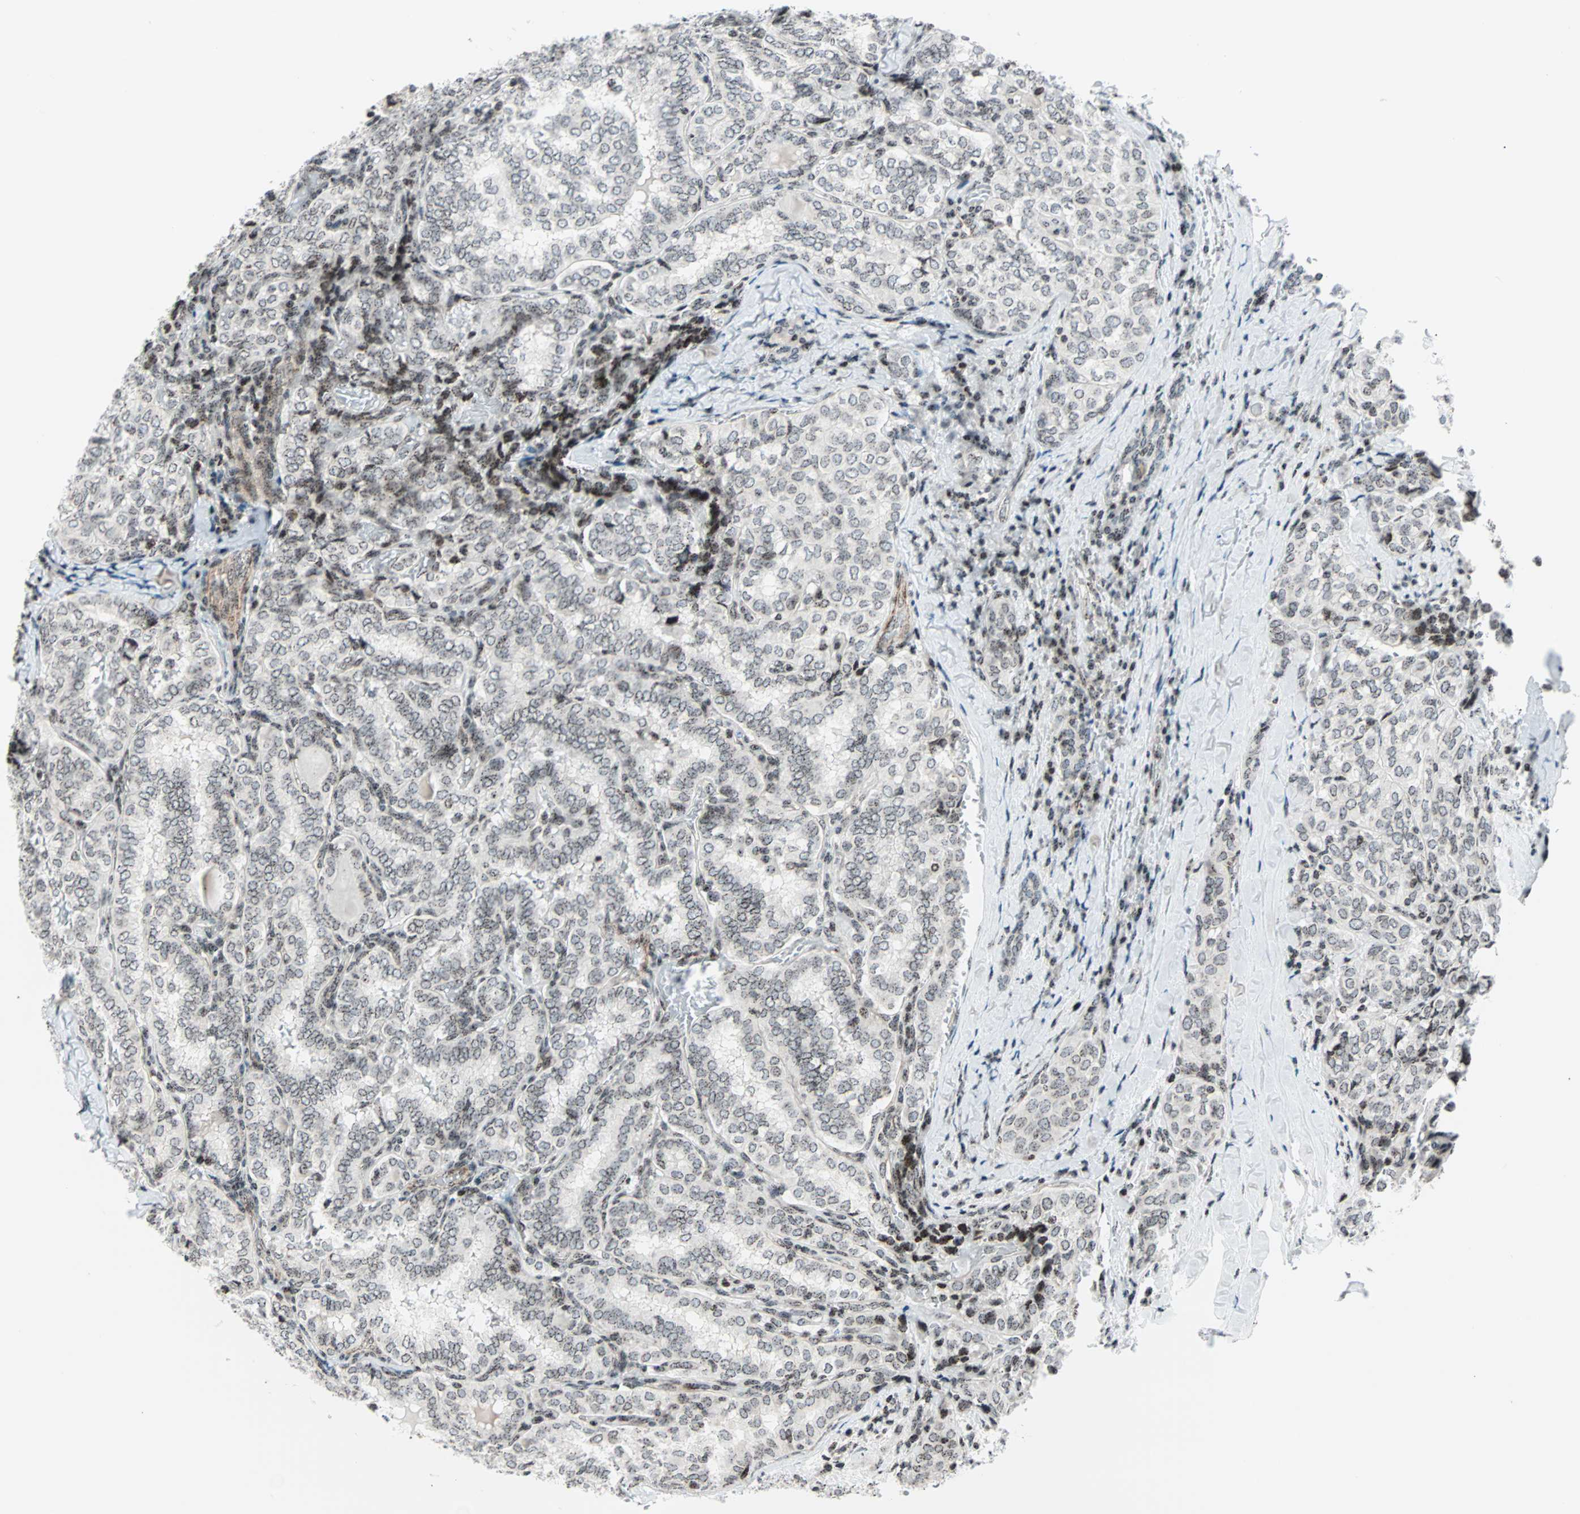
{"staining": {"intensity": "weak", "quantity": ">75%", "location": "nuclear"}, "tissue": "thyroid cancer", "cell_type": "Tumor cells", "image_type": "cancer", "snomed": [{"axis": "morphology", "description": "Normal tissue, NOS"}, {"axis": "morphology", "description": "Papillary adenocarcinoma, NOS"}, {"axis": "topography", "description": "Thyroid gland"}], "caption": "Thyroid cancer (papillary adenocarcinoma) was stained to show a protein in brown. There is low levels of weak nuclear positivity in about >75% of tumor cells.", "gene": "CENPA", "patient": {"sex": "female", "age": 30}}